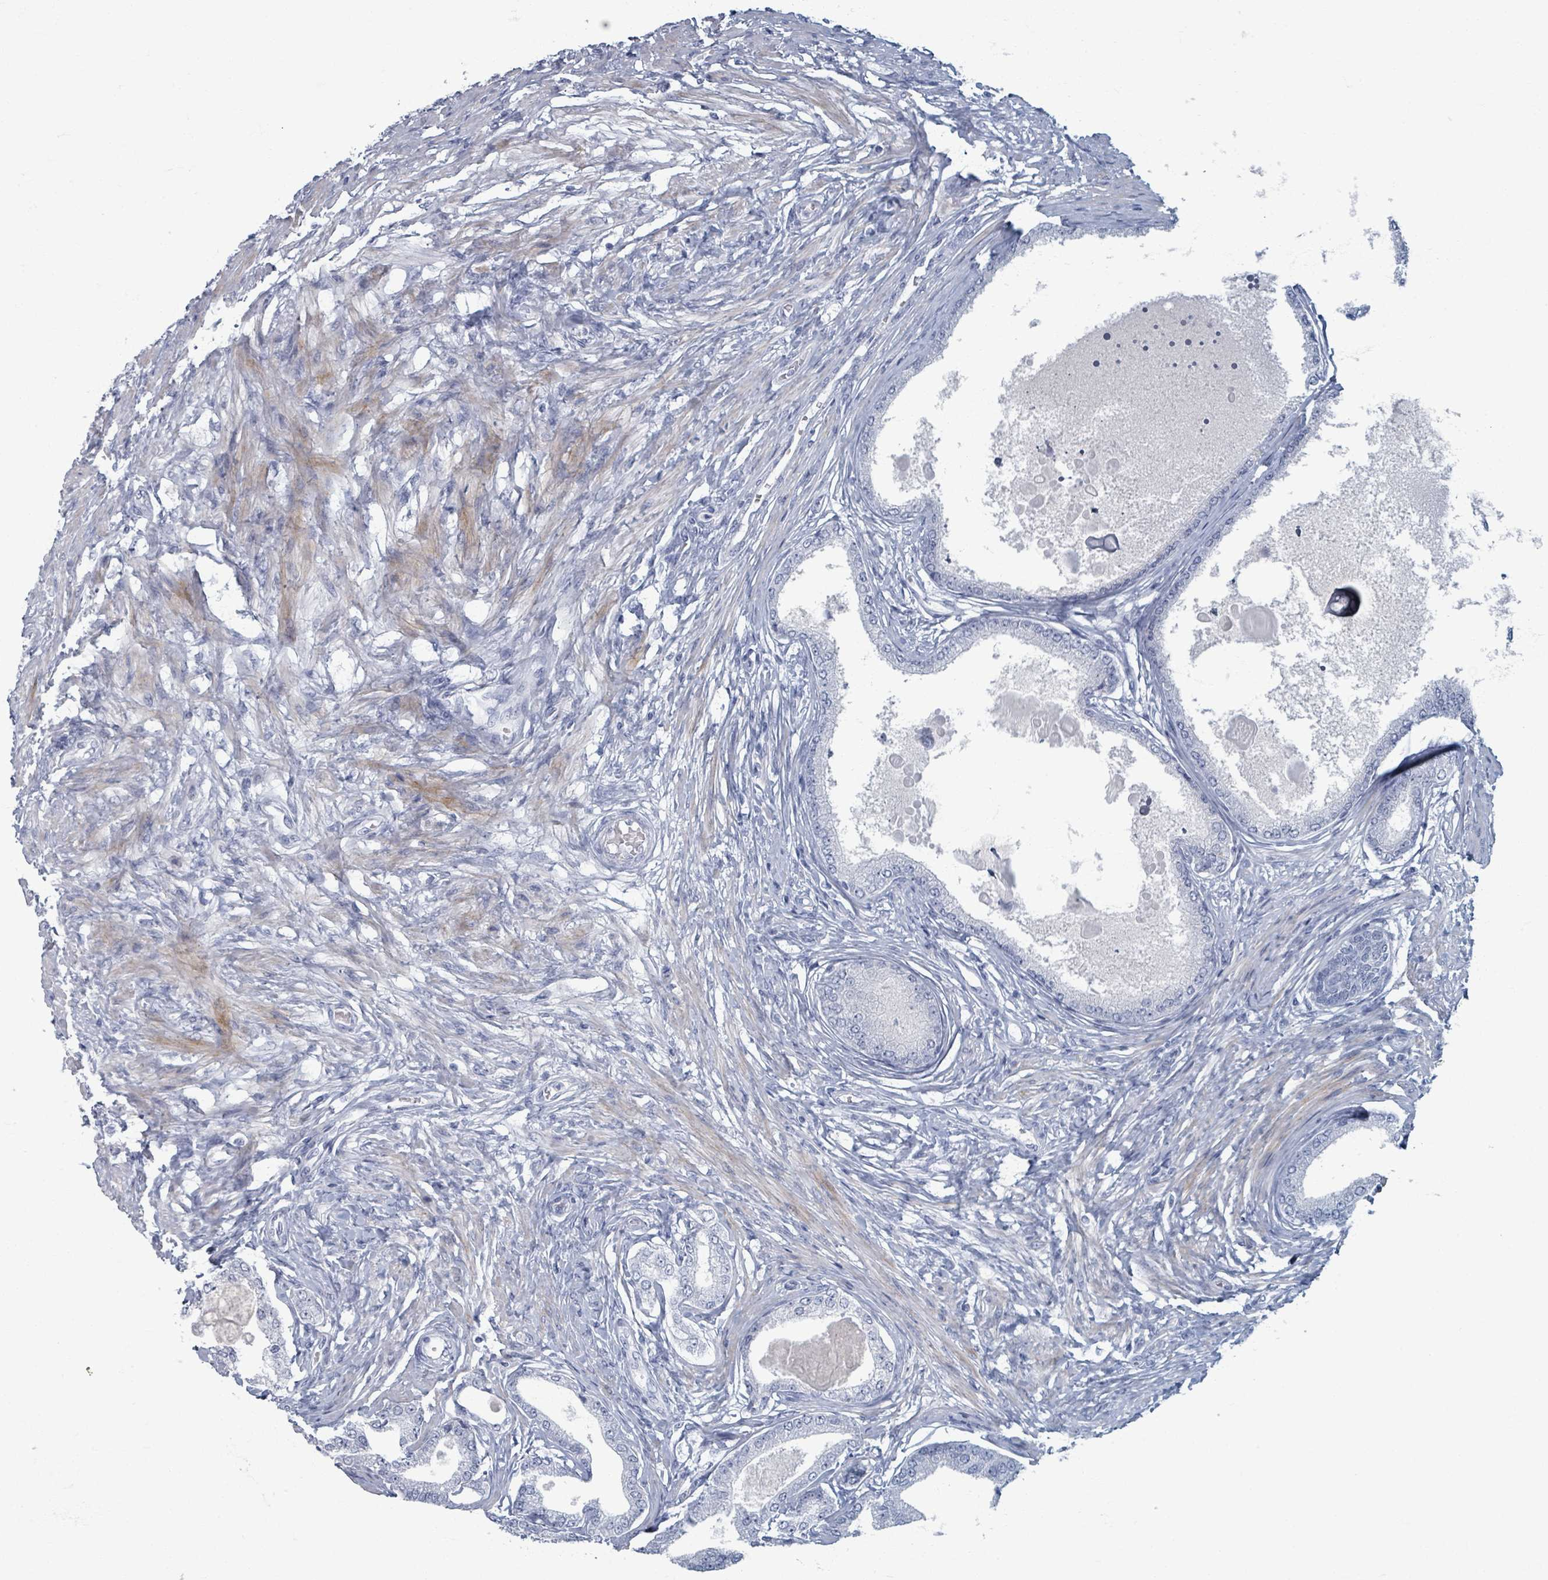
{"staining": {"intensity": "negative", "quantity": "none", "location": "none"}, "tissue": "prostate cancer", "cell_type": "Tumor cells", "image_type": "cancer", "snomed": [{"axis": "morphology", "description": "Adenocarcinoma, High grade"}, {"axis": "topography", "description": "Prostate"}], "caption": "IHC image of human prostate high-grade adenocarcinoma stained for a protein (brown), which exhibits no positivity in tumor cells. Brightfield microscopy of immunohistochemistry (IHC) stained with DAB (brown) and hematoxylin (blue), captured at high magnification.", "gene": "TAS2R1", "patient": {"sex": "male", "age": 69}}